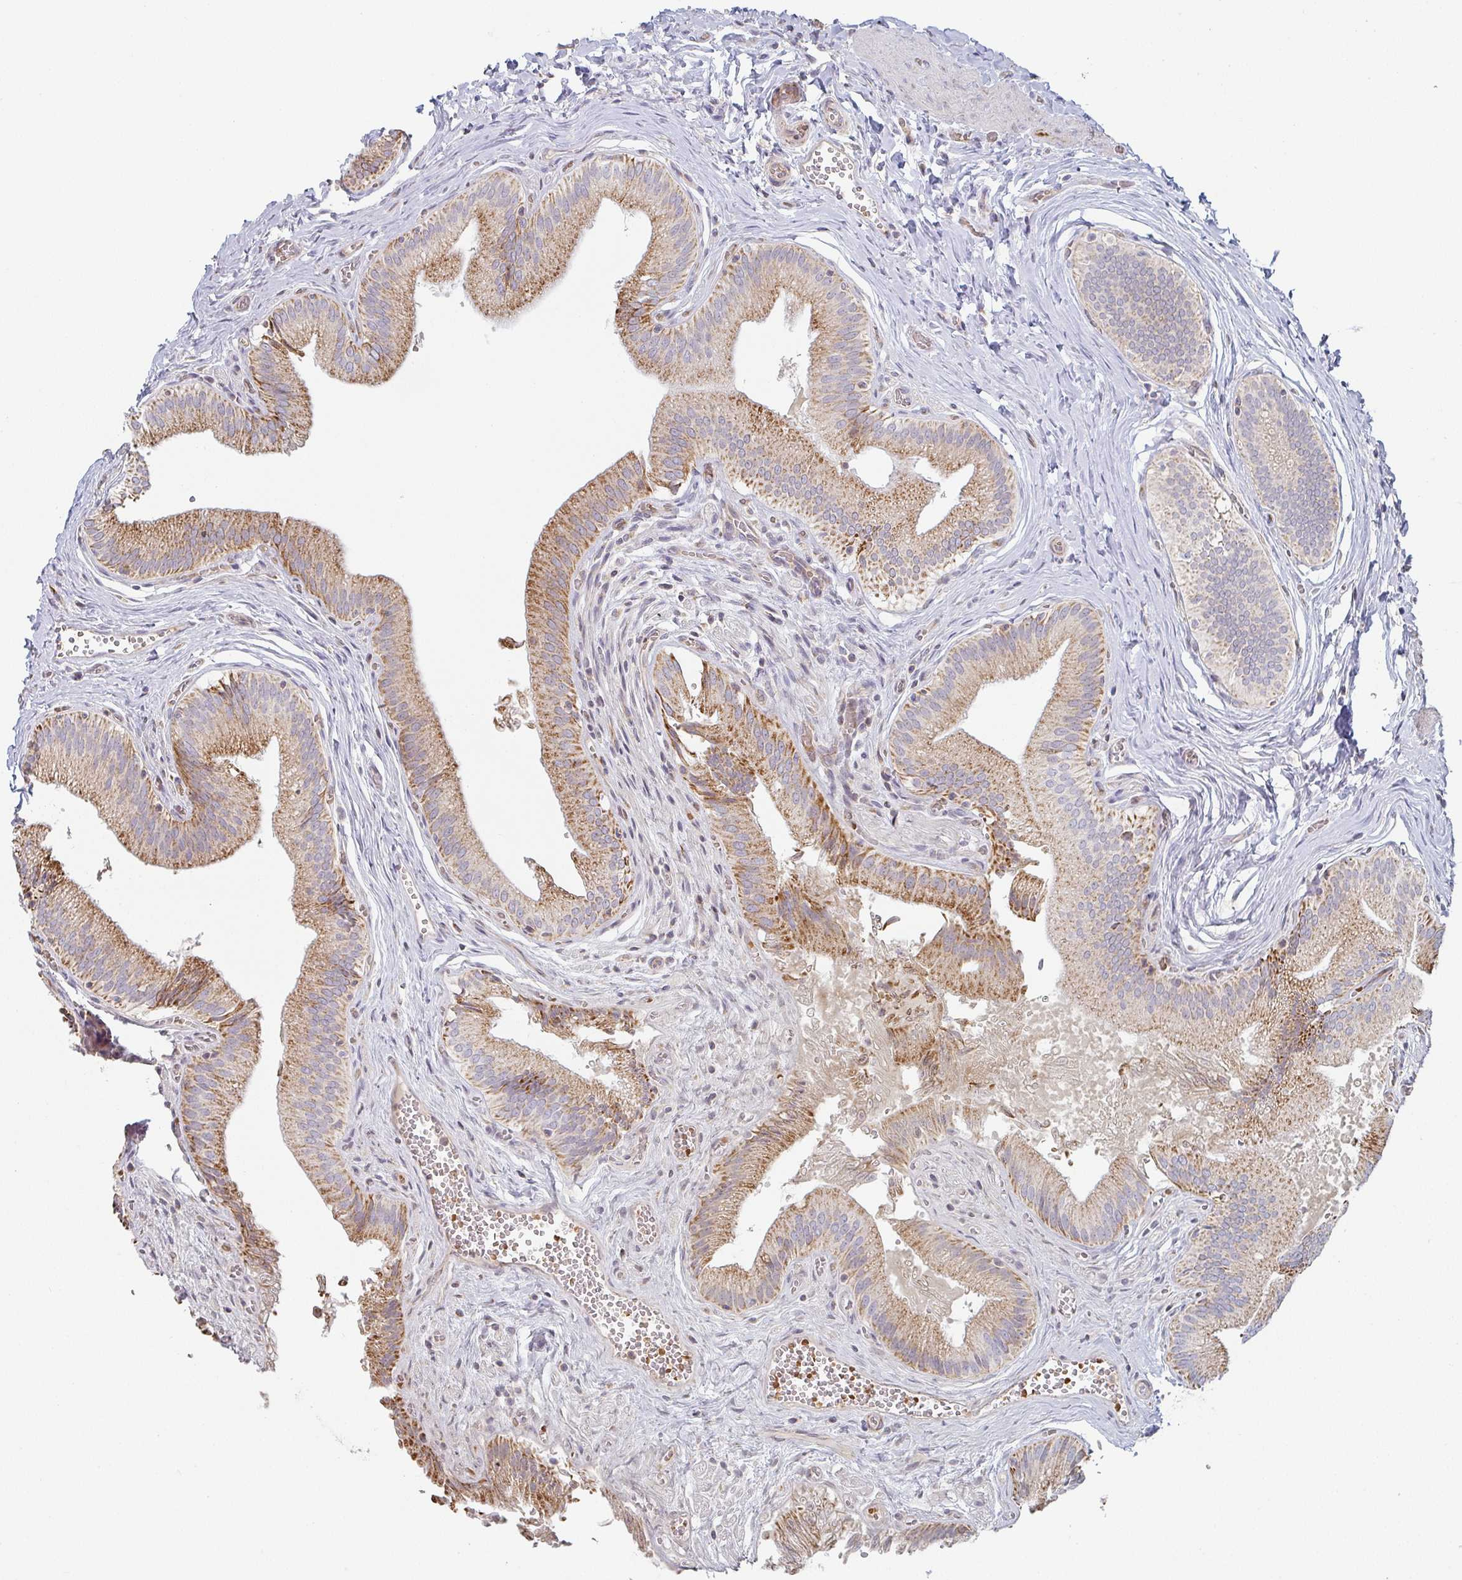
{"staining": {"intensity": "strong", "quantity": ">75%", "location": "cytoplasmic/membranous"}, "tissue": "gallbladder", "cell_type": "Glandular cells", "image_type": "normal", "snomed": [{"axis": "morphology", "description": "Normal tissue, NOS"}, {"axis": "topography", "description": "Gallbladder"}], "caption": "A micrograph of human gallbladder stained for a protein reveals strong cytoplasmic/membranous brown staining in glandular cells. Nuclei are stained in blue.", "gene": "ZNF526", "patient": {"sex": "male", "age": 17}}